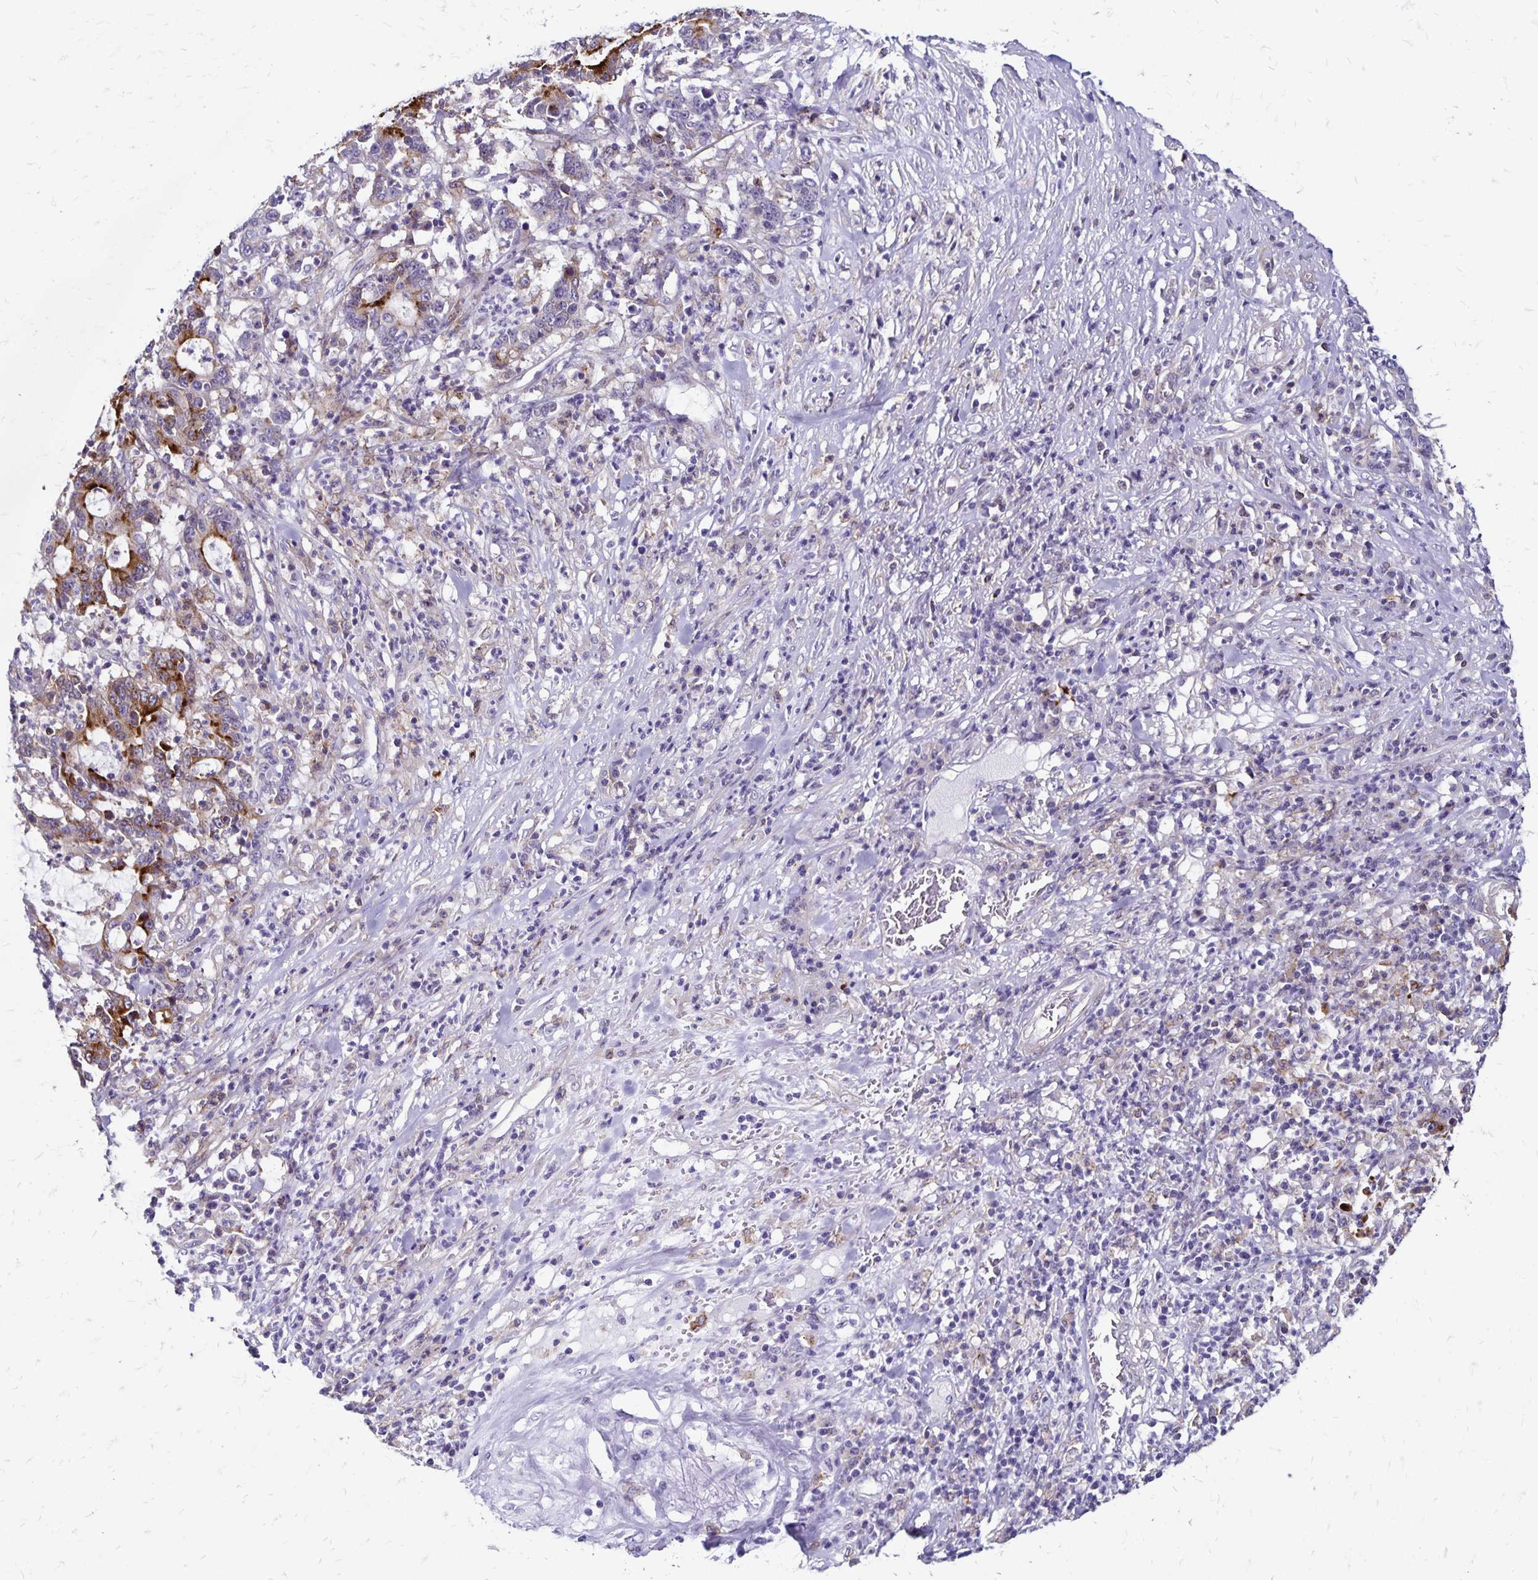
{"staining": {"intensity": "moderate", "quantity": "25%-75%", "location": "cytoplasmic/membranous"}, "tissue": "stomach cancer", "cell_type": "Tumor cells", "image_type": "cancer", "snomed": [{"axis": "morphology", "description": "Adenocarcinoma, NOS"}, {"axis": "topography", "description": "Stomach, upper"}], "caption": "Stomach cancer stained for a protein (brown) shows moderate cytoplasmic/membranous positive positivity in about 25%-75% of tumor cells.", "gene": "TNS3", "patient": {"sex": "male", "age": 68}}